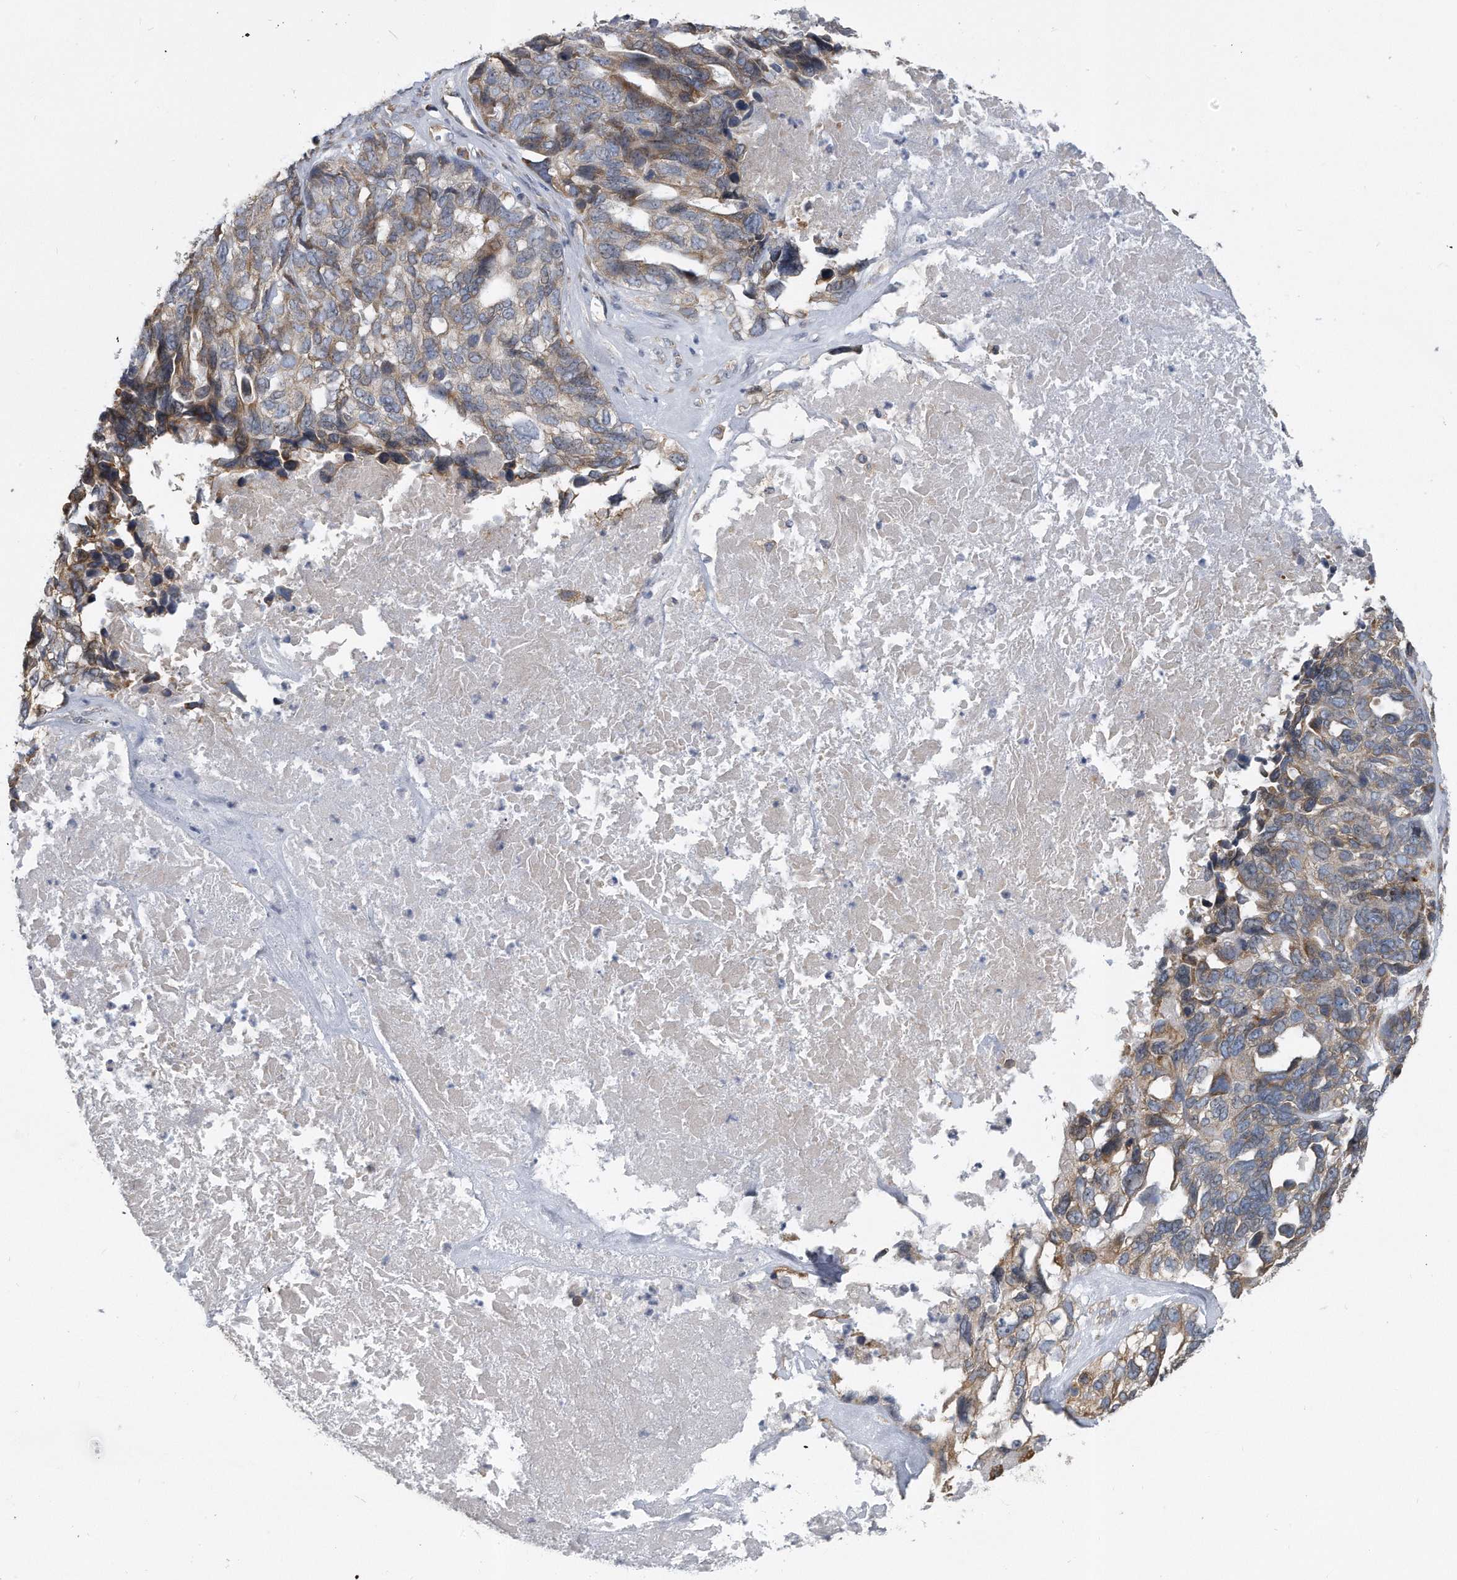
{"staining": {"intensity": "weak", "quantity": "25%-75%", "location": "cytoplasmic/membranous"}, "tissue": "ovarian cancer", "cell_type": "Tumor cells", "image_type": "cancer", "snomed": [{"axis": "morphology", "description": "Cystadenocarcinoma, serous, NOS"}, {"axis": "topography", "description": "Ovary"}], "caption": "Ovarian serous cystadenocarcinoma stained for a protein (brown) shows weak cytoplasmic/membranous positive positivity in approximately 25%-75% of tumor cells.", "gene": "CCDC47", "patient": {"sex": "female", "age": 79}}